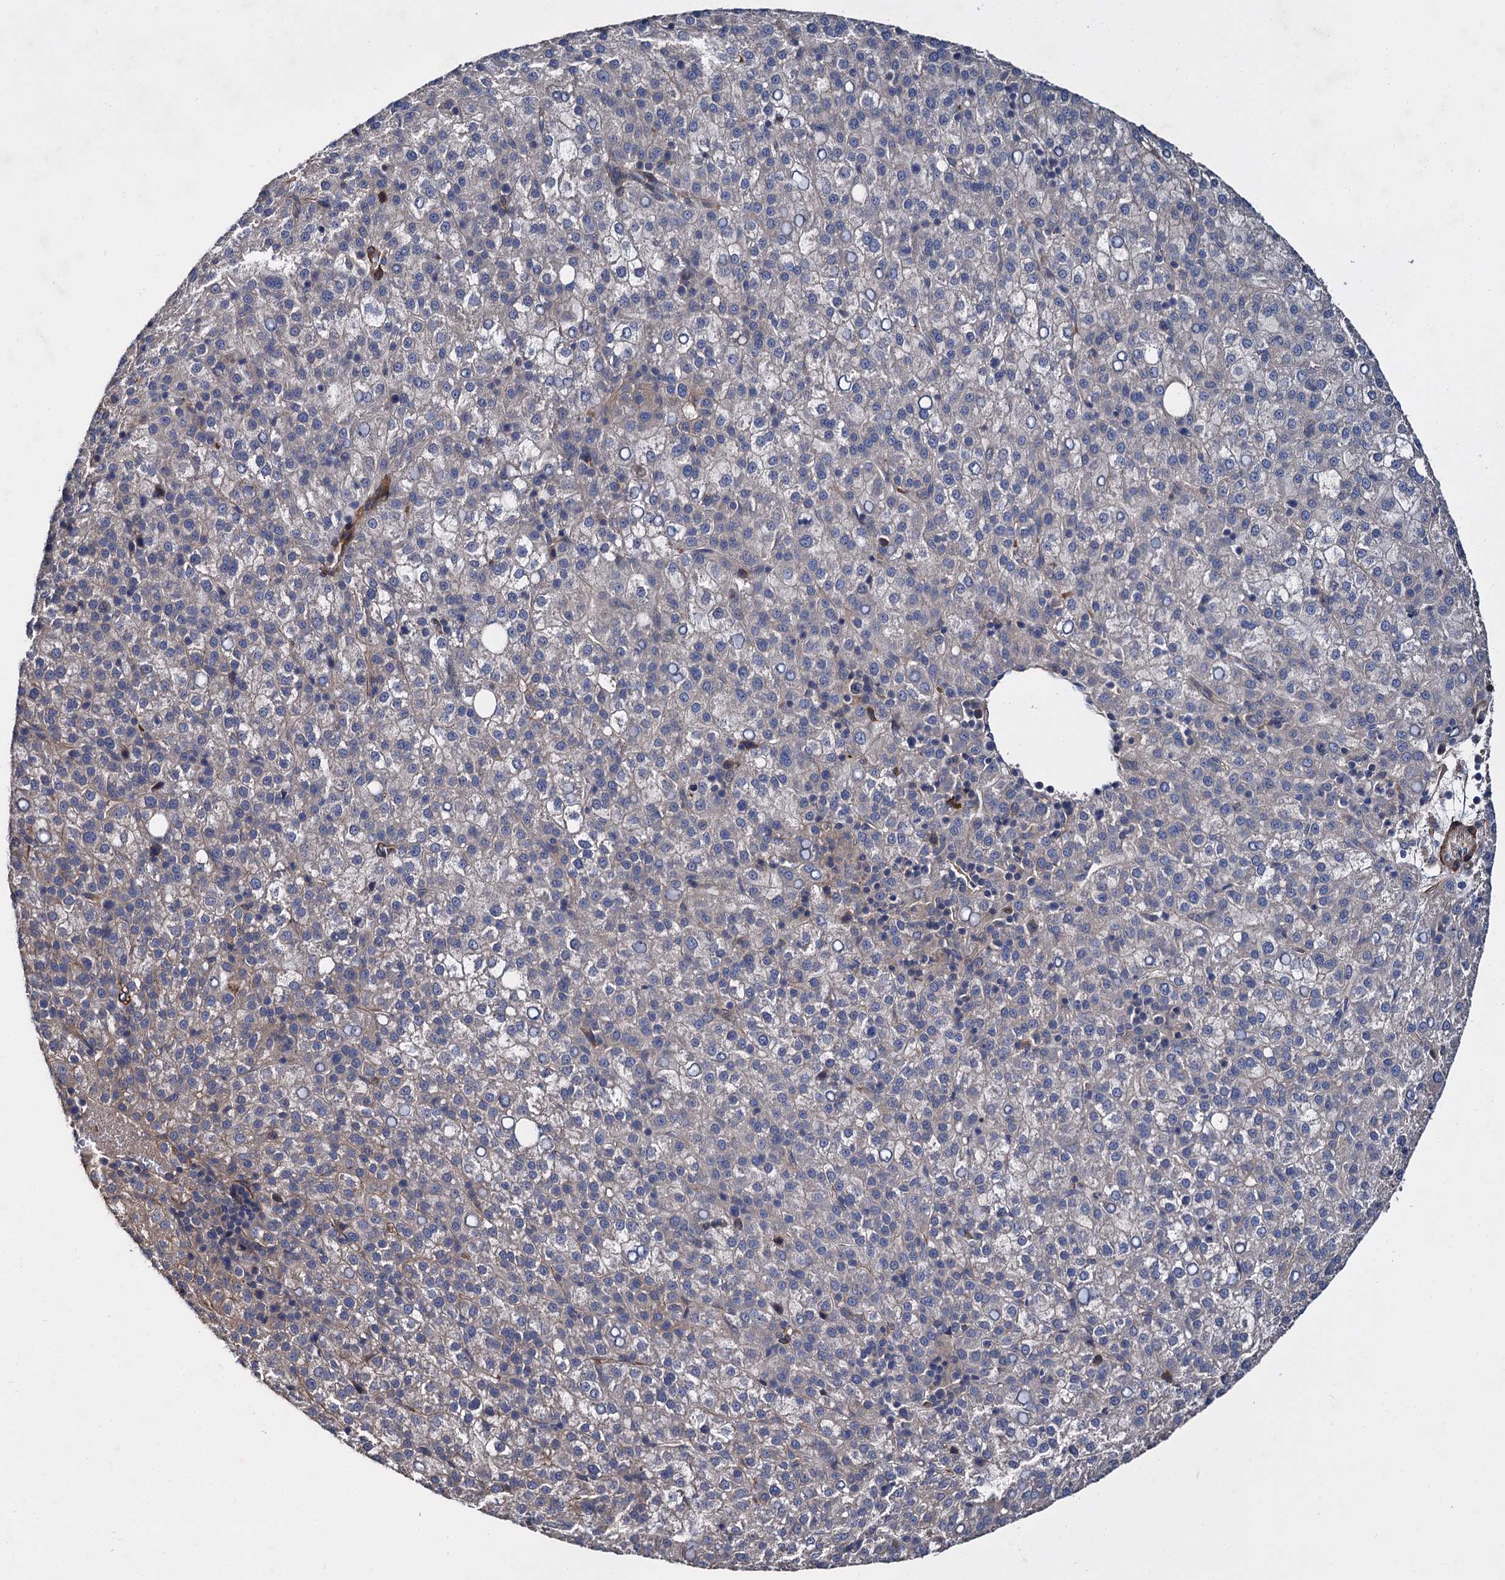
{"staining": {"intensity": "moderate", "quantity": "<25%", "location": "cytoplasmic/membranous"}, "tissue": "liver cancer", "cell_type": "Tumor cells", "image_type": "cancer", "snomed": [{"axis": "morphology", "description": "Carcinoma, Hepatocellular, NOS"}, {"axis": "topography", "description": "Liver"}], "caption": "Liver cancer (hepatocellular carcinoma) stained with a protein marker exhibits moderate staining in tumor cells.", "gene": "ISM2", "patient": {"sex": "female", "age": 58}}